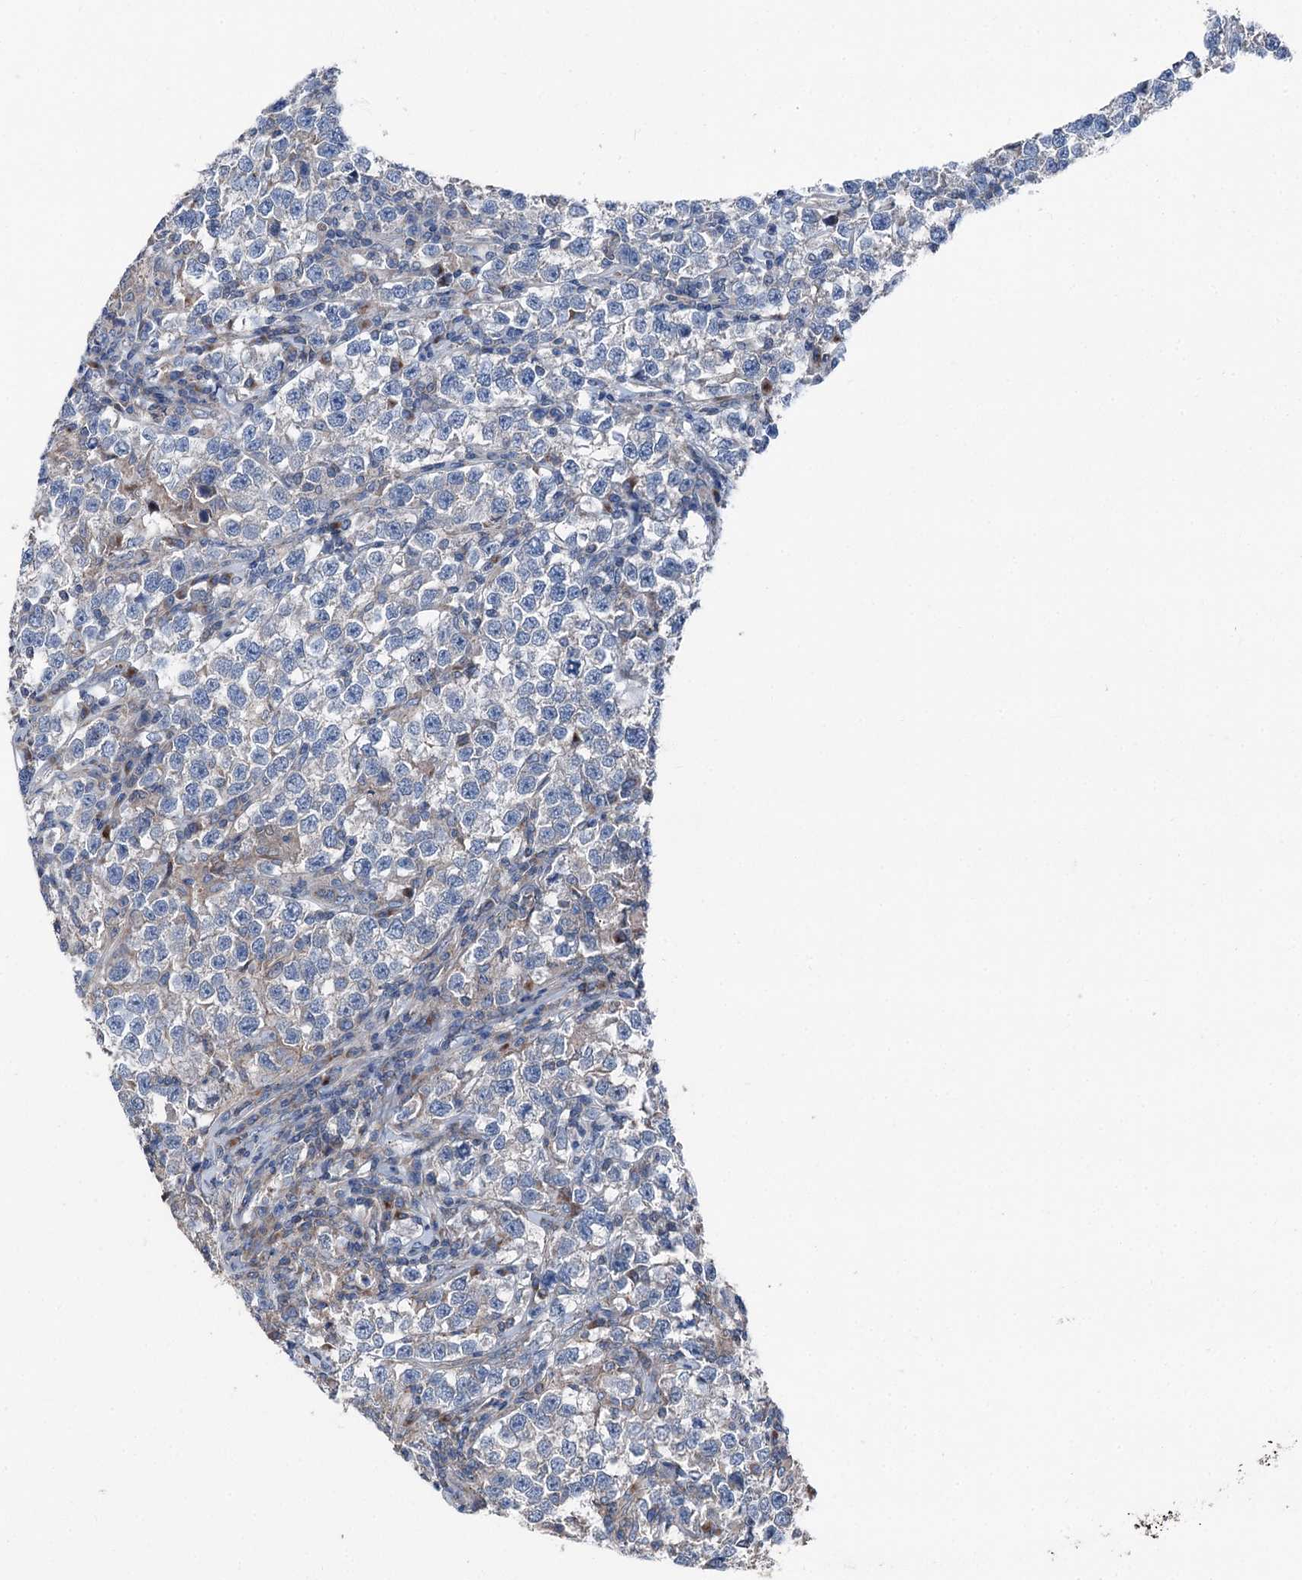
{"staining": {"intensity": "negative", "quantity": "none", "location": "none"}, "tissue": "testis cancer", "cell_type": "Tumor cells", "image_type": "cancer", "snomed": [{"axis": "morphology", "description": "Normal tissue, NOS"}, {"axis": "morphology", "description": "Seminoma, NOS"}, {"axis": "topography", "description": "Testis"}], "caption": "Immunohistochemical staining of human testis cancer (seminoma) exhibits no significant expression in tumor cells.", "gene": "RUFY1", "patient": {"sex": "male", "age": 43}}